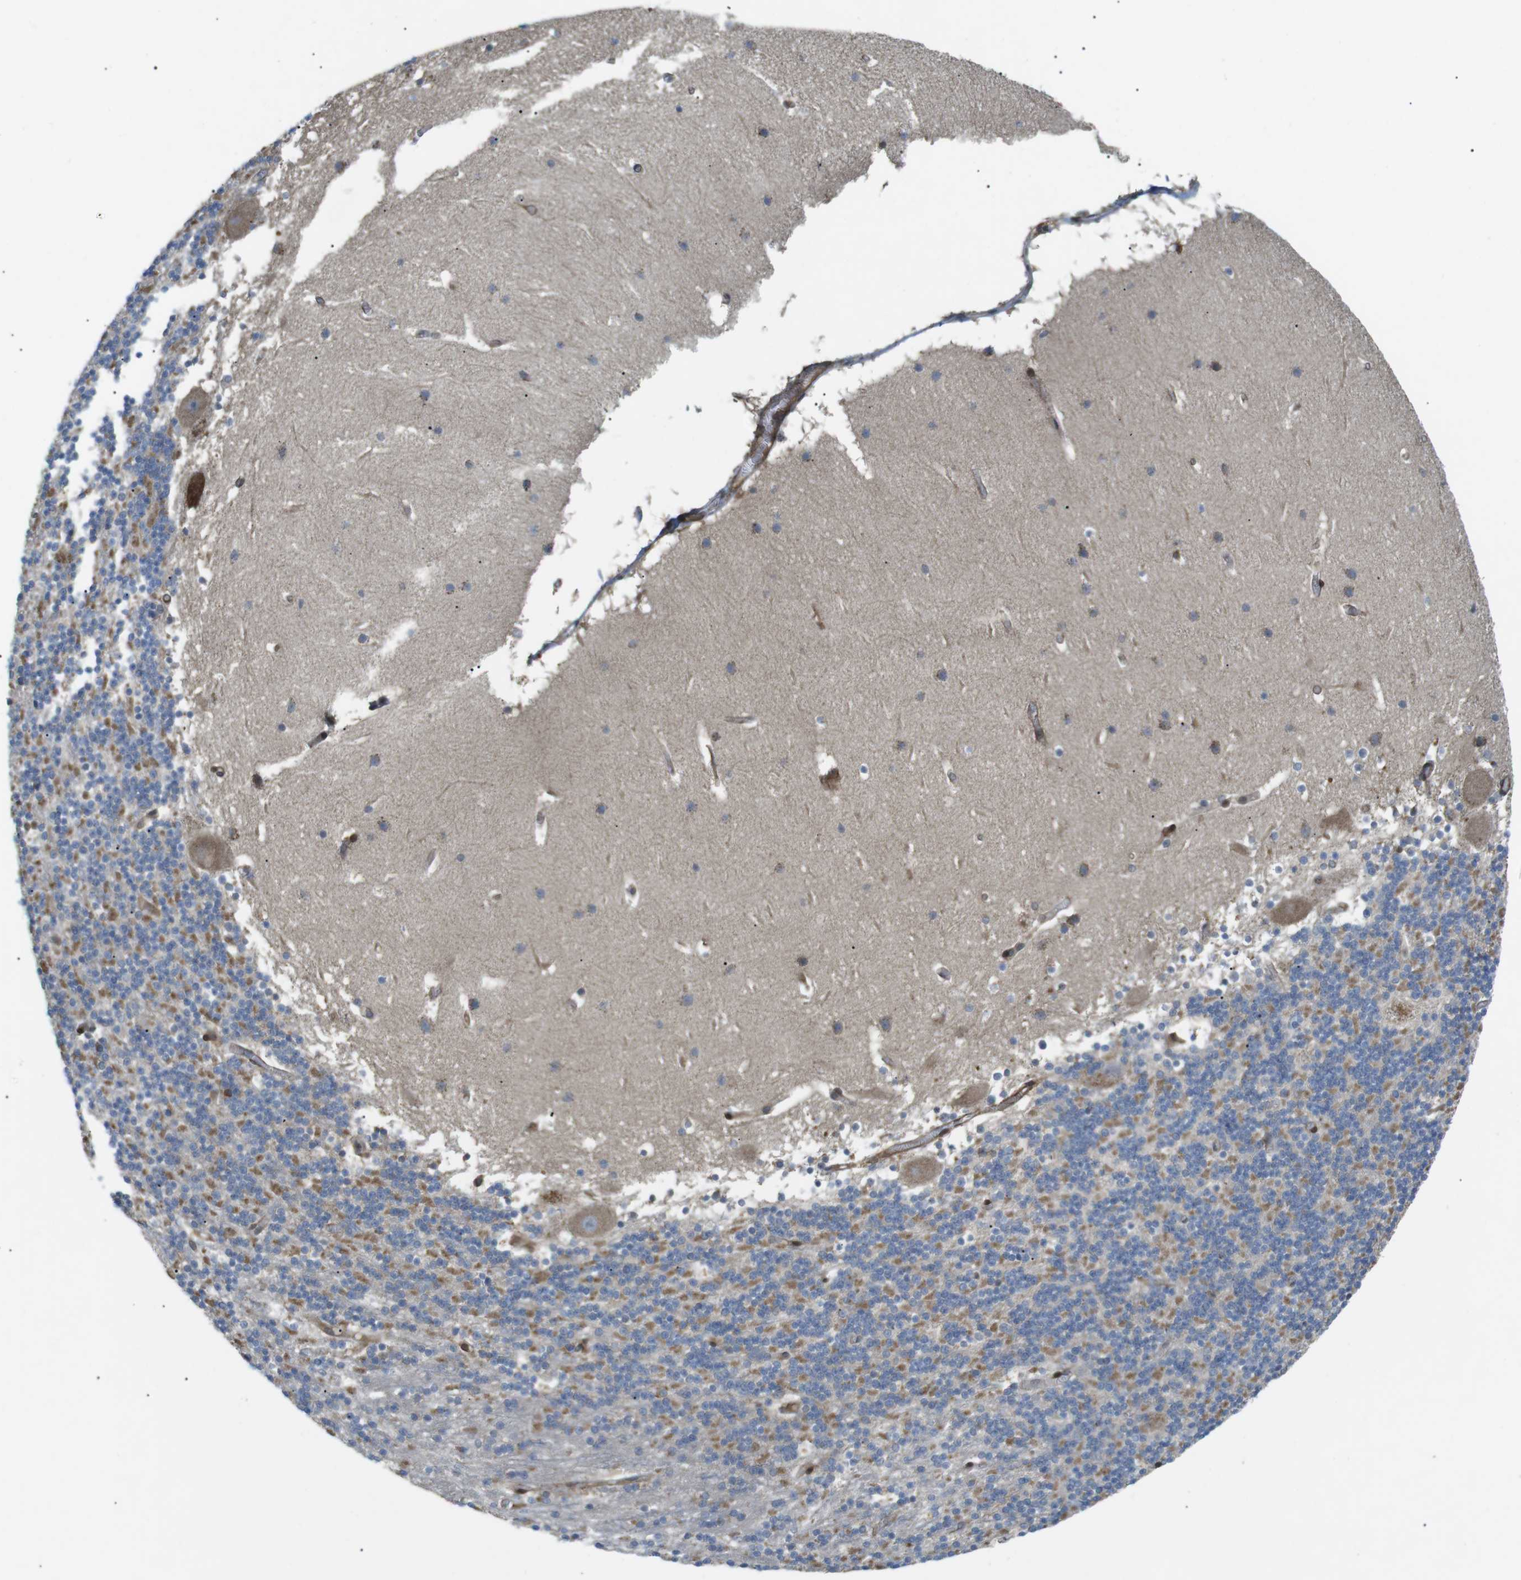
{"staining": {"intensity": "moderate", "quantity": "25%-75%", "location": "cytoplasmic/membranous"}, "tissue": "cerebellum", "cell_type": "Cells in granular layer", "image_type": "normal", "snomed": [{"axis": "morphology", "description": "Normal tissue, NOS"}, {"axis": "topography", "description": "Cerebellum"}], "caption": "Moderate cytoplasmic/membranous expression for a protein is appreciated in approximately 25%-75% of cells in granular layer of benign cerebellum using IHC.", "gene": "KANK2", "patient": {"sex": "male", "age": 45}}